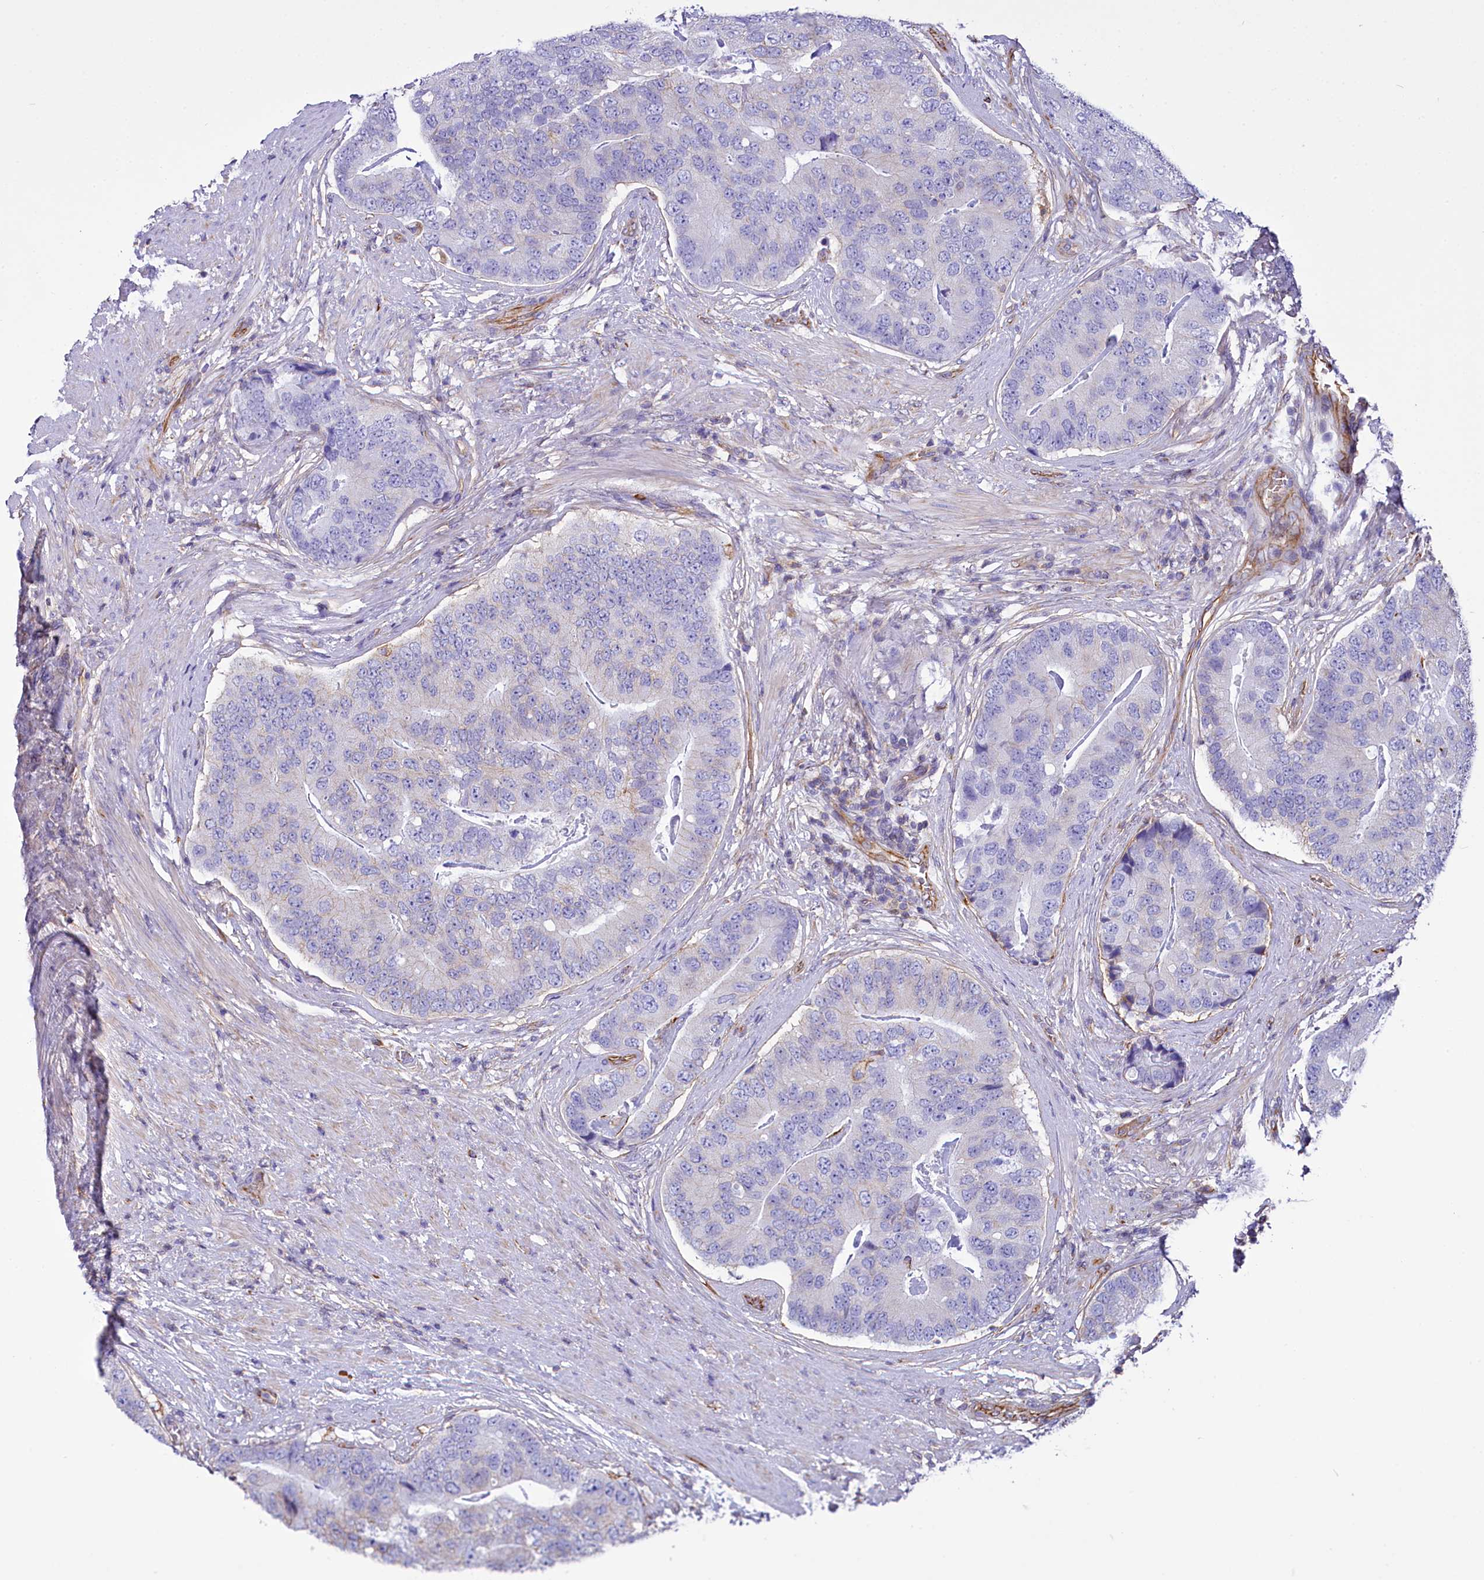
{"staining": {"intensity": "negative", "quantity": "none", "location": "none"}, "tissue": "prostate cancer", "cell_type": "Tumor cells", "image_type": "cancer", "snomed": [{"axis": "morphology", "description": "Adenocarcinoma, High grade"}, {"axis": "topography", "description": "Prostate"}], "caption": "Prostate adenocarcinoma (high-grade) was stained to show a protein in brown. There is no significant staining in tumor cells. (Brightfield microscopy of DAB immunohistochemistry (IHC) at high magnification).", "gene": "CD99", "patient": {"sex": "male", "age": 70}}